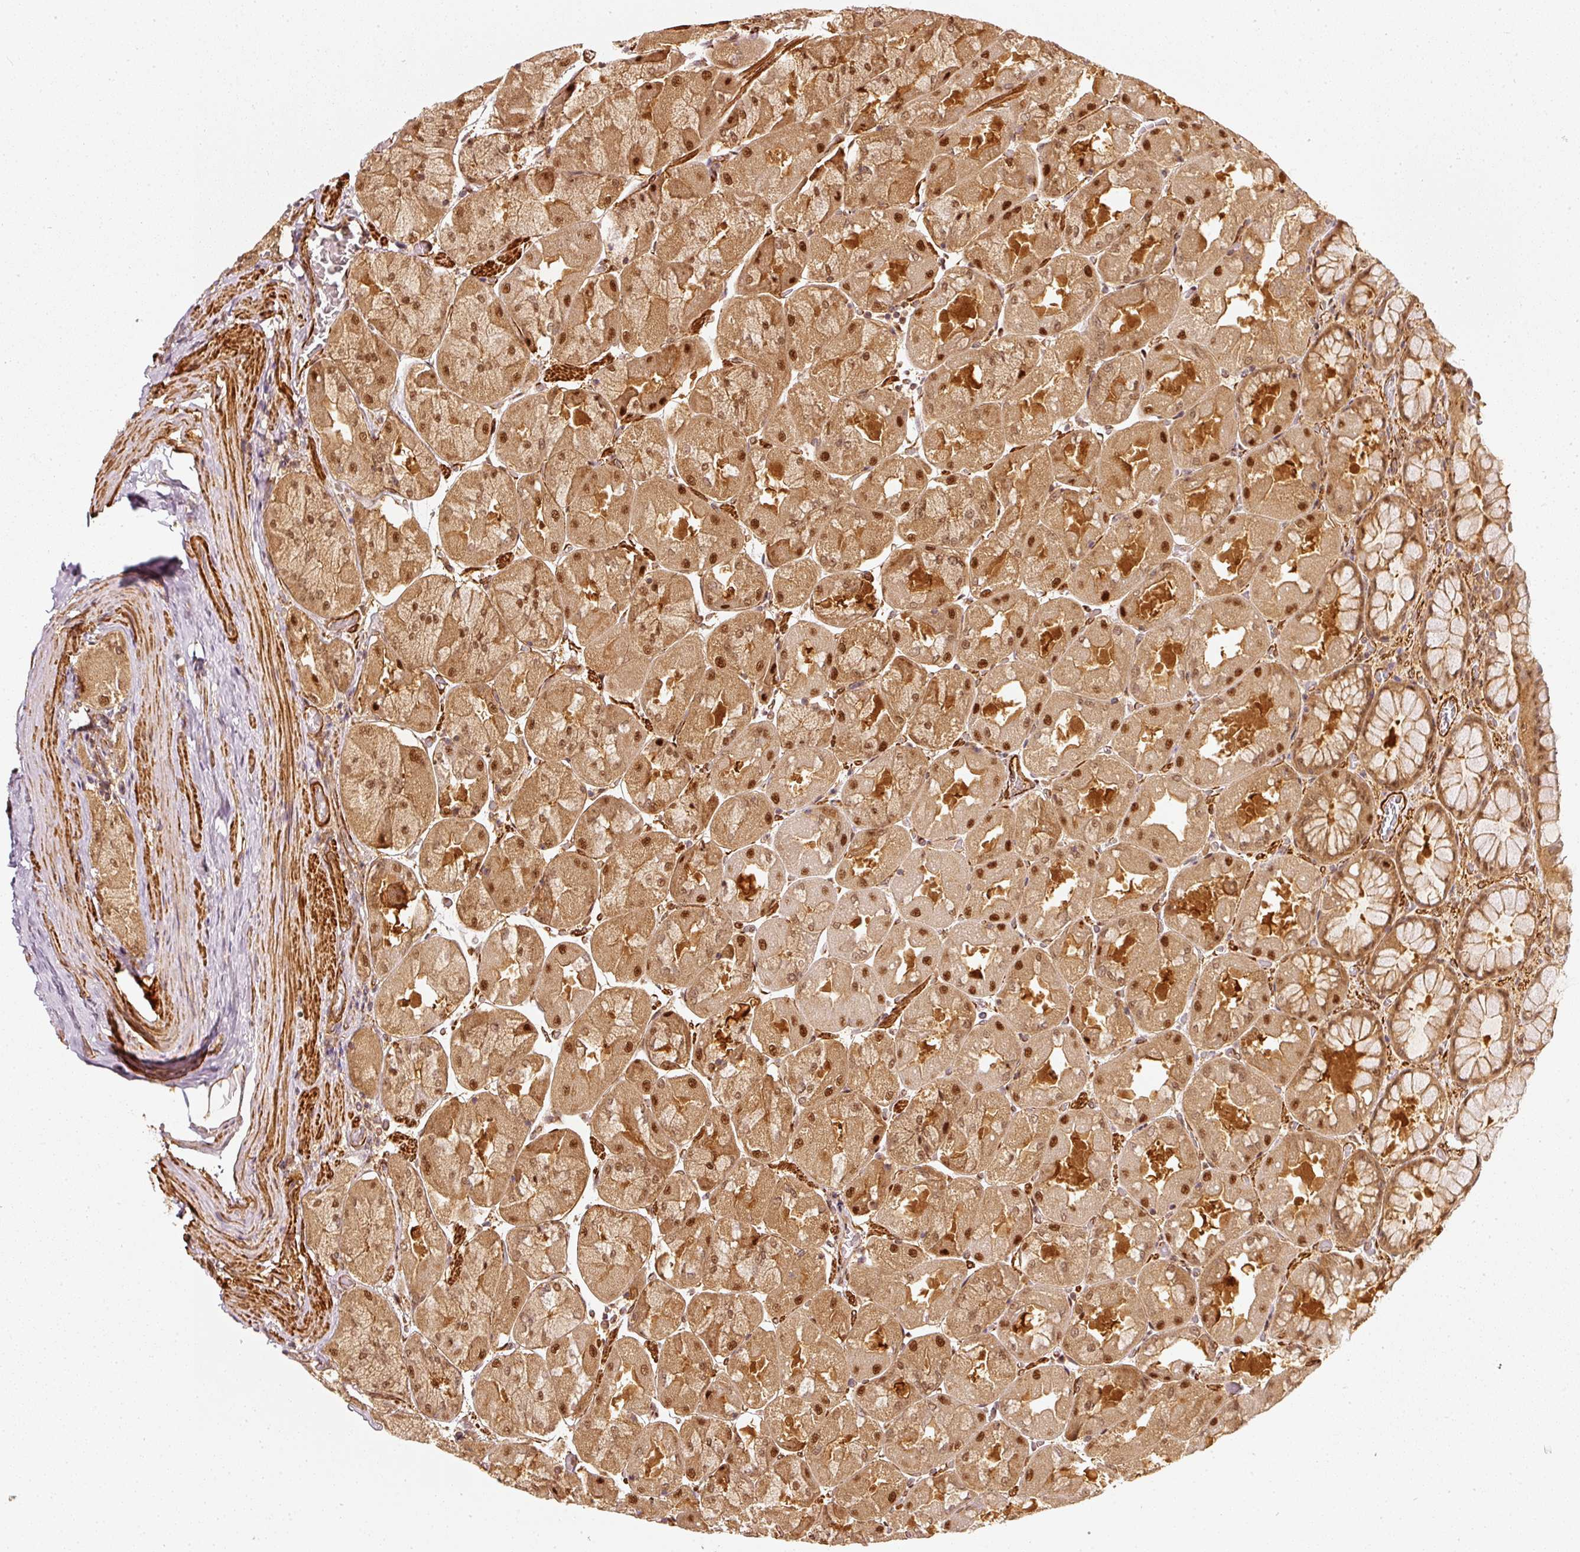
{"staining": {"intensity": "strong", "quantity": ">75%", "location": "cytoplasmic/membranous,nuclear"}, "tissue": "stomach", "cell_type": "Glandular cells", "image_type": "normal", "snomed": [{"axis": "morphology", "description": "Normal tissue, NOS"}, {"axis": "topography", "description": "Stomach"}], "caption": "A brown stain labels strong cytoplasmic/membranous,nuclear positivity of a protein in glandular cells of benign human stomach. (Stains: DAB (3,3'-diaminobenzidine) in brown, nuclei in blue, Microscopy: brightfield microscopy at high magnification).", "gene": "PSMD1", "patient": {"sex": "female", "age": 61}}